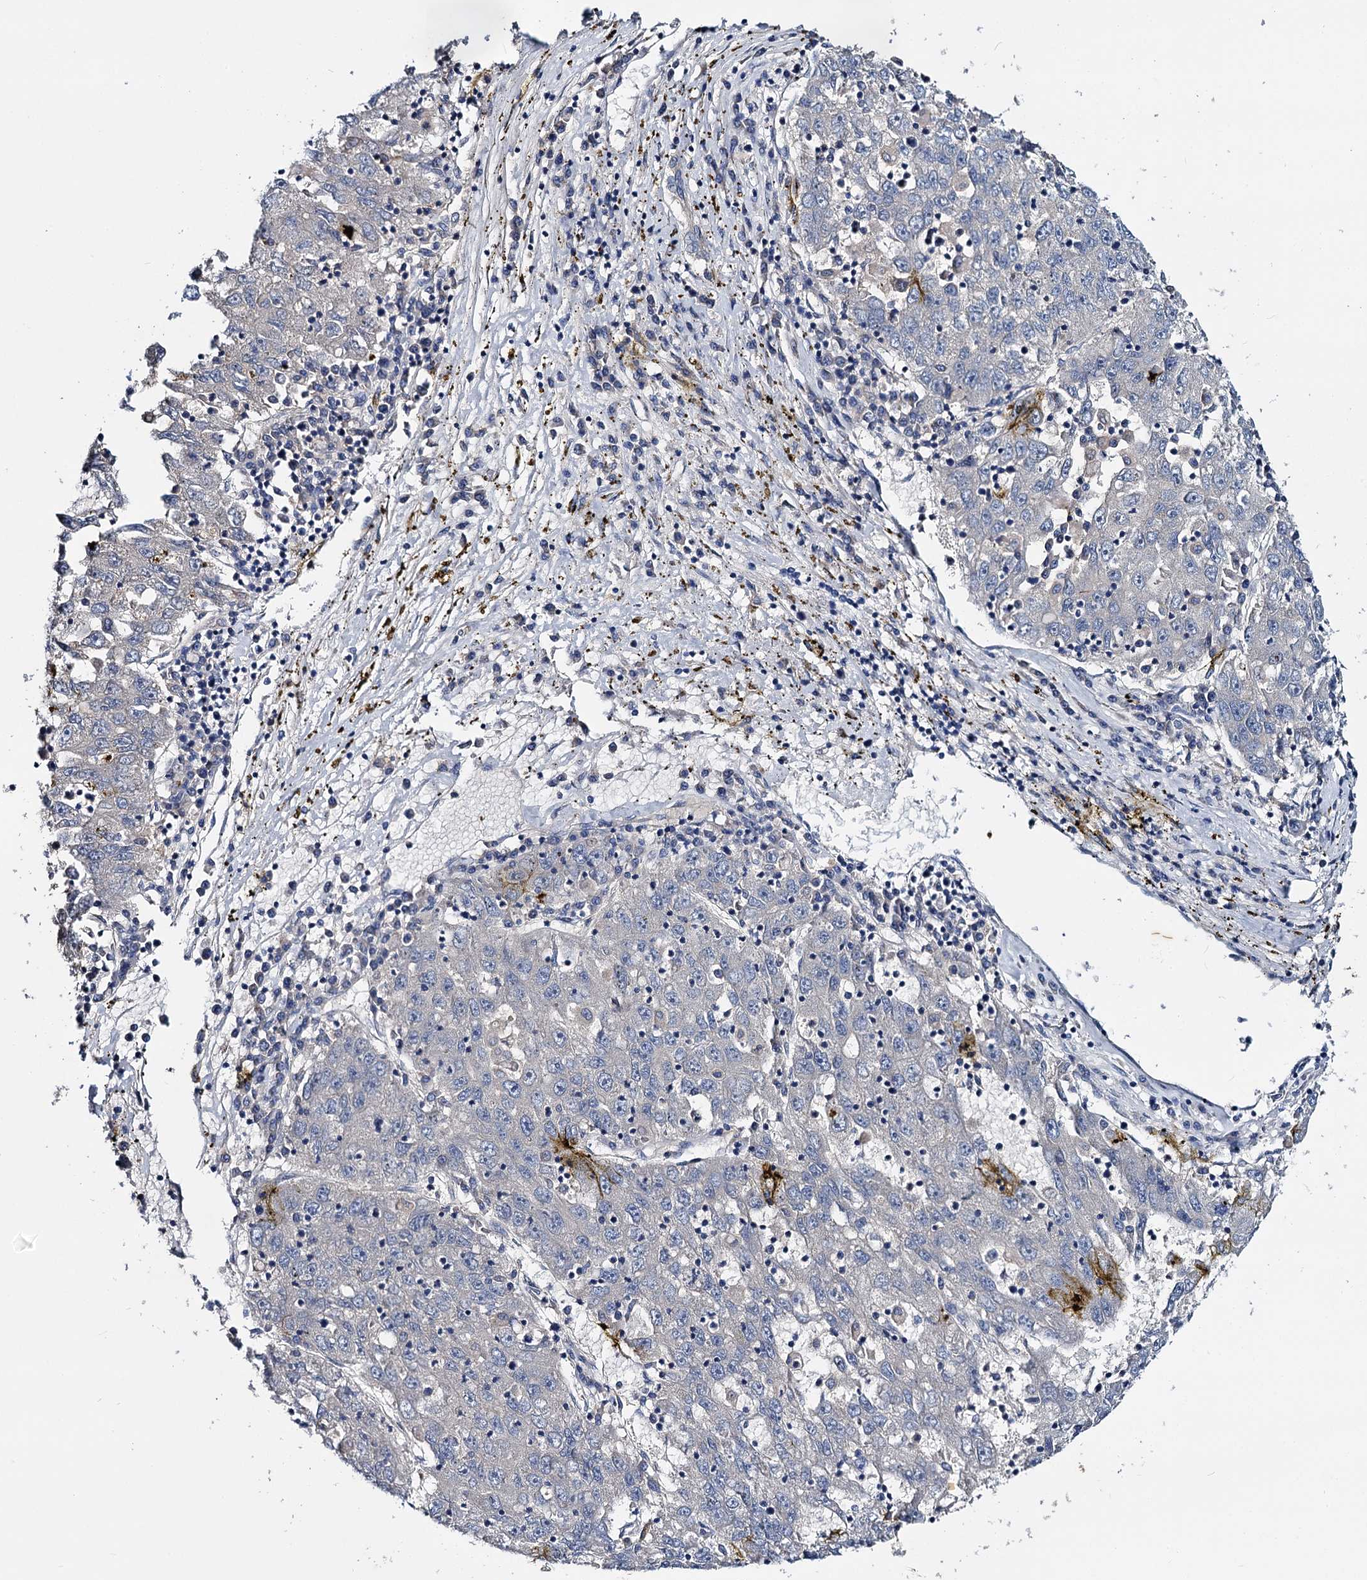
{"staining": {"intensity": "negative", "quantity": "none", "location": "none"}, "tissue": "liver cancer", "cell_type": "Tumor cells", "image_type": "cancer", "snomed": [{"axis": "morphology", "description": "Carcinoma, Hepatocellular, NOS"}, {"axis": "topography", "description": "Liver"}], "caption": "There is no significant staining in tumor cells of liver cancer (hepatocellular carcinoma).", "gene": "ACY3", "patient": {"sex": "male", "age": 49}}